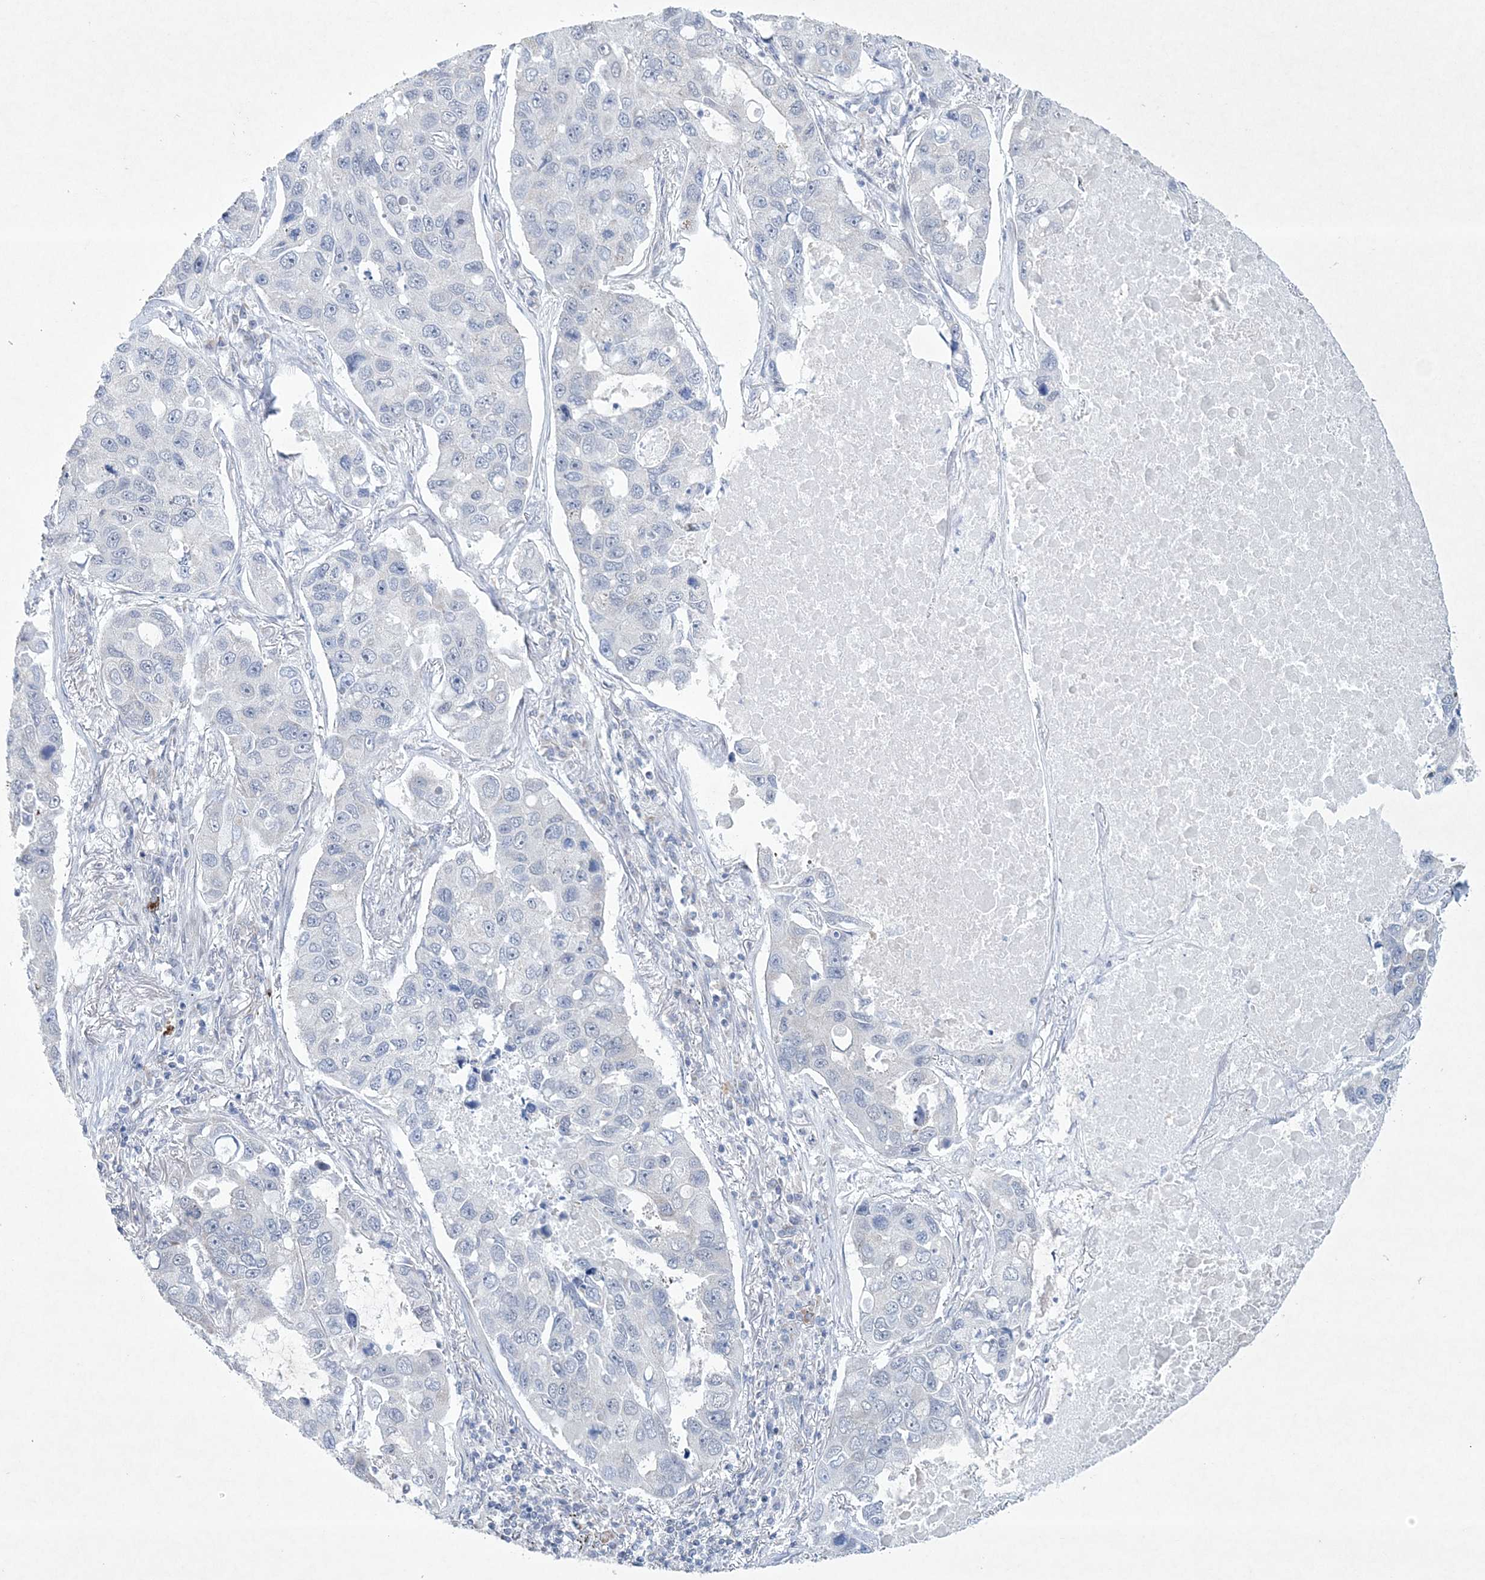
{"staining": {"intensity": "negative", "quantity": "none", "location": "none"}, "tissue": "lung cancer", "cell_type": "Tumor cells", "image_type": "cancer", "snomed": [{"axis": "morphology", "description": "Adenocarcinoma, NOS"}, {"axis": "topography", "description": "Lung"}], "caption": "DAB (3,3'-diaminobenzidine) immunohistochemical staining of lung cancer (adenocarcinoma) exhibits no significant positivity in tumor cells.", "gene": "CES4A", "patient": {"sex": "male", "age": 64}}